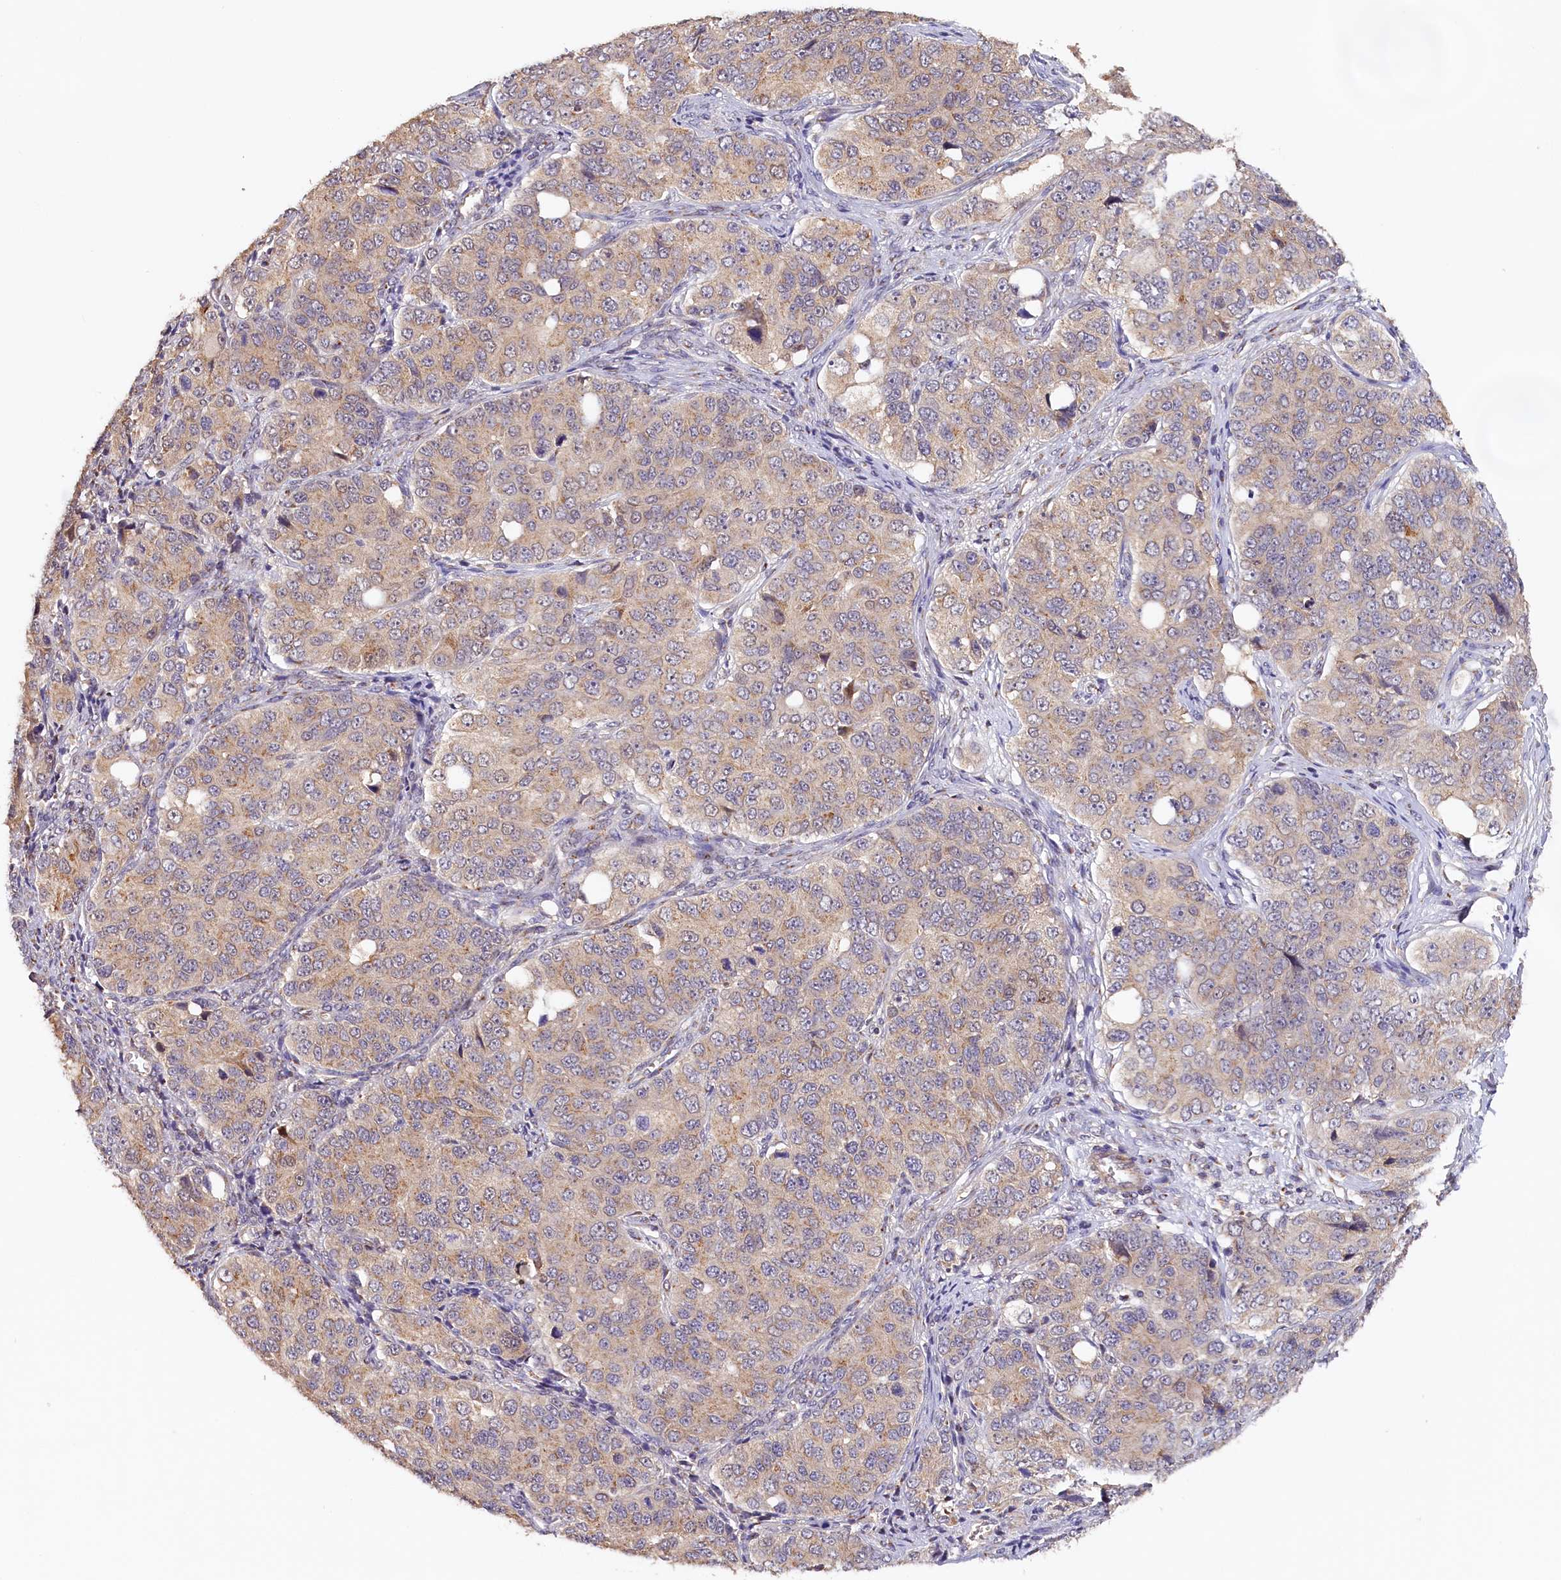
{"staining": {"intensity": "weak", "quantity": ">75%", "location": "cytoplasmic/membranous"}, "tissue": "ovarian cancer", "cell_type": "Tumor cells", "image_type": "cancer", "snomed": [{"axis": "morphology", "description": "Carcinoma, endometroid"}, {"axis": "topography", "description": "Ovary"}], "caption": "Human ovarian cancer (endometroid carcinoma) stained for a protein (brown) shows weak cytoplasmic/membranous positive positivity in approximately >75% of tumor cells.", "gene": "TANGO6", "patient": {"sex": "female", "age": 51}}